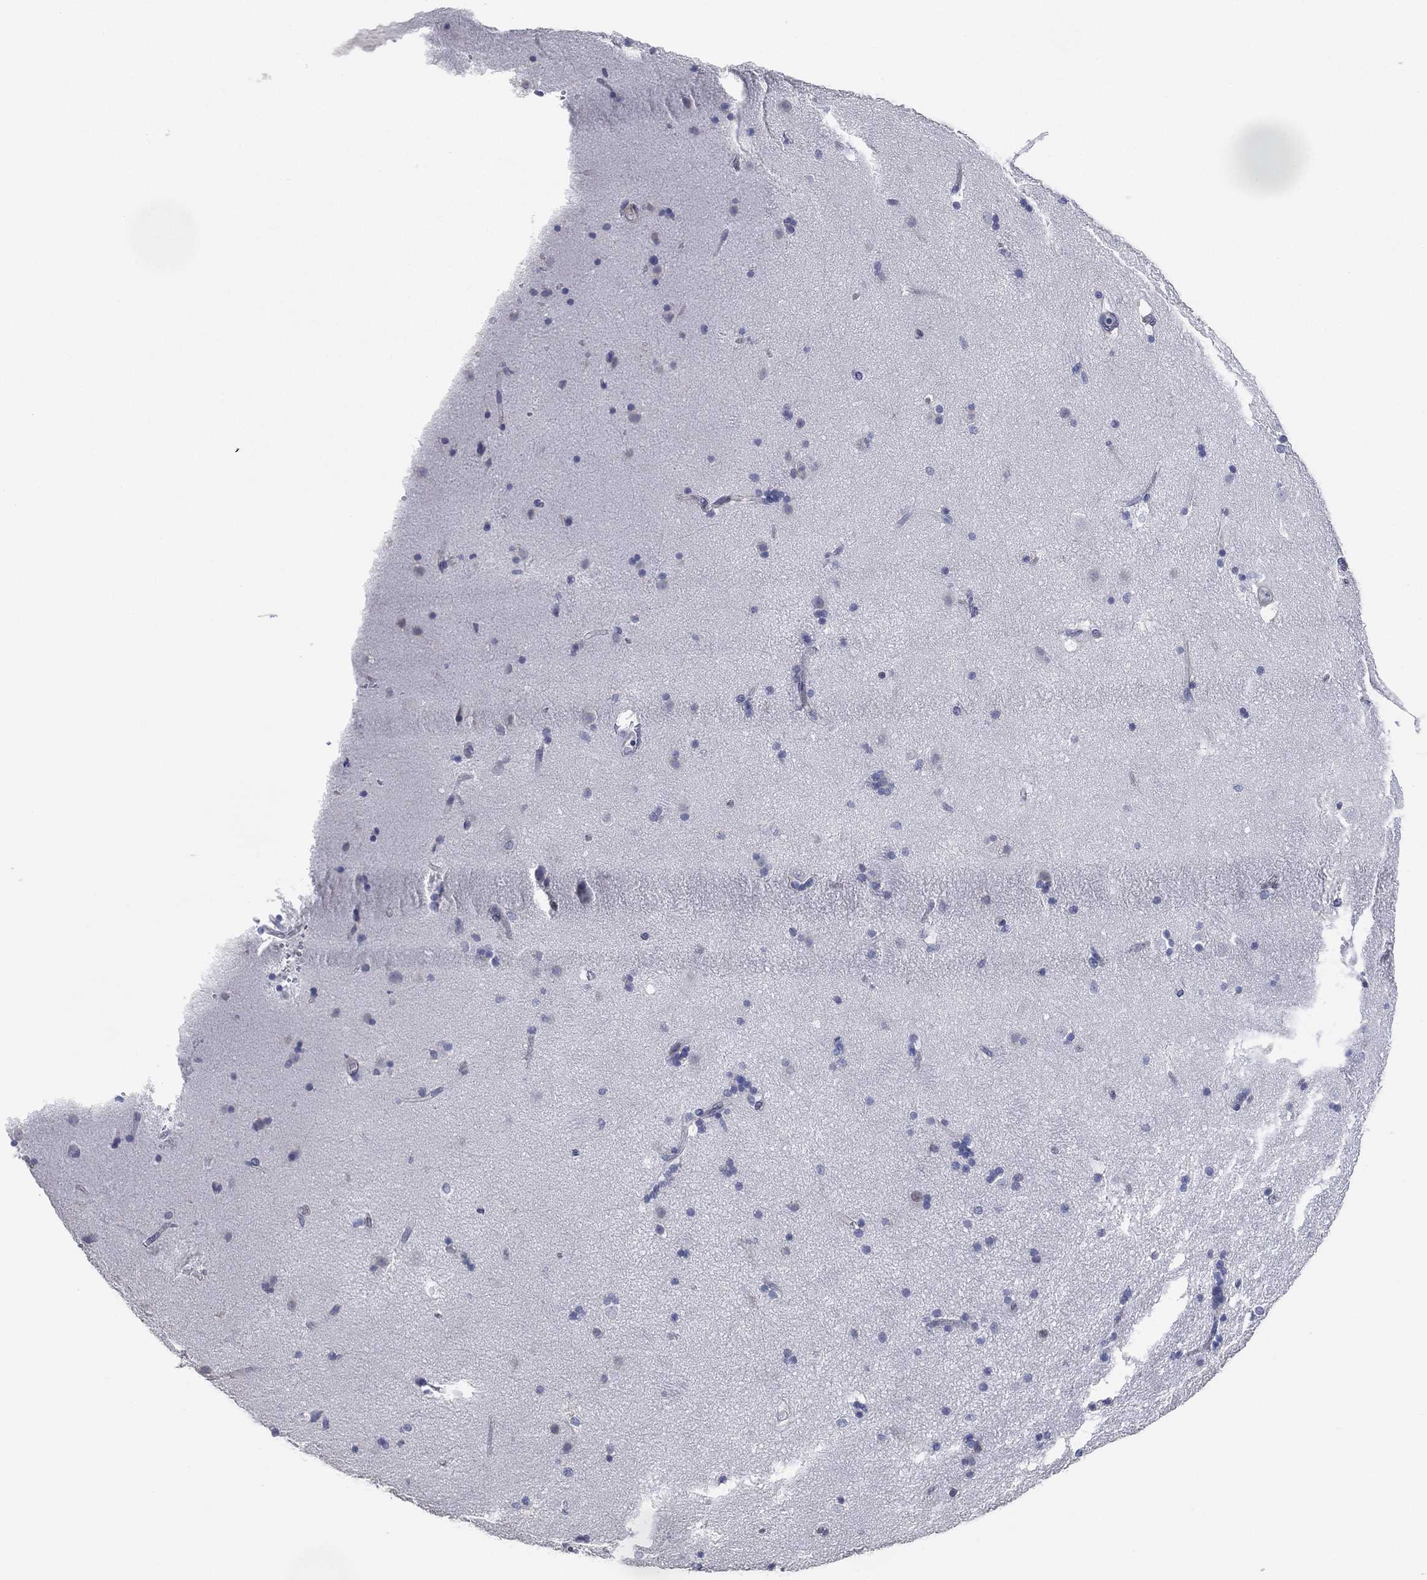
{"staining": {"intensity": "negative", "quantity": "none", "location": "none"}, "tissue": "caudate", "cell_type": "Glial cells", "image_type": "normal", "snomed": [{"axis": "morphology", "description": "Normal tissue, NOS"}, {"axis": "topography", "description": "Lateral ventricle wall"}], "caption": "Histopathology image shows no protein staining in glial cells of benign caudate. The staining is performed using DAB brown chromogen with nuclei counter-stained in using hematoxylin.", "gene": "CFTR", "patient": {"sex": "male", "age": 51}}